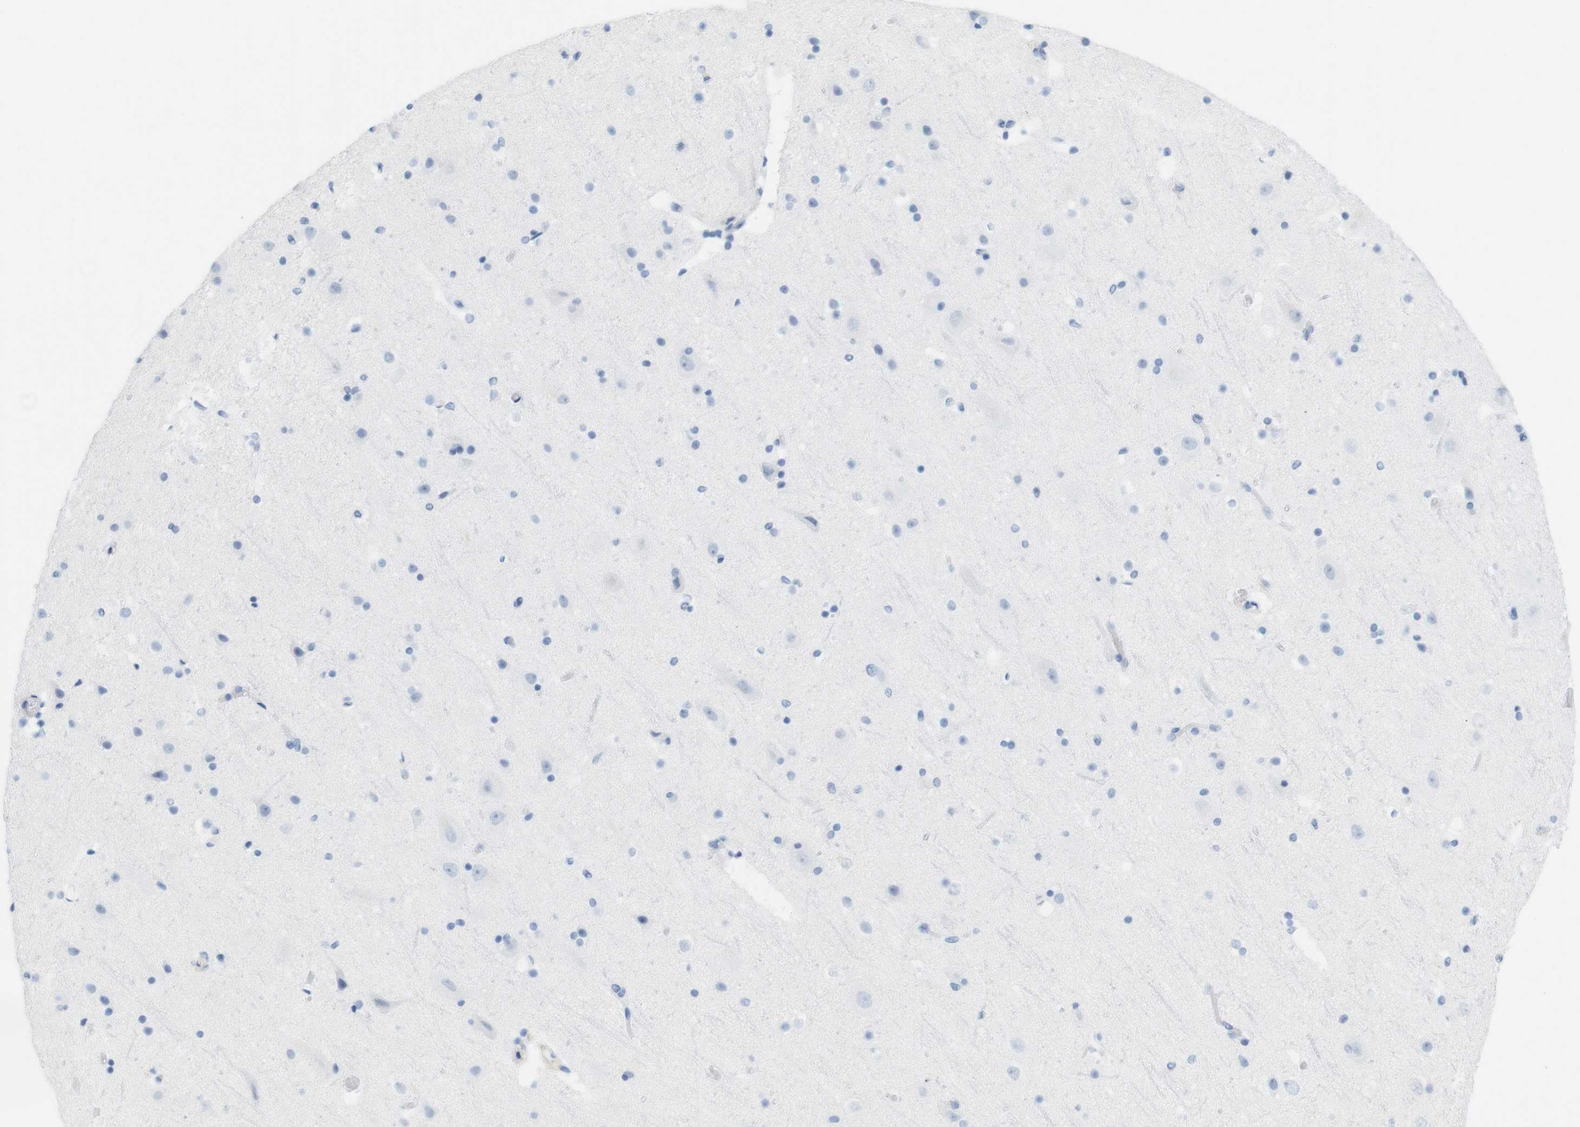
{"staining": {"intensity": "negative", "quantity": "none", "location": "none"}, "tissue": "cerebral cortex", "cell_type": "Endothelial cells", "image_type": "normal", "snomed": [{"axis": "morphology", "description": "Normal tissue, NOS"}, {"axis": "topography", "description": "Cerebral cortex"}], "caption": "An IHC image of unremarkable cerebral cortex is shown. There is no staining in endothelial cells of cerebral cortex.", "gene": "TNNT2", "patient": {"sex": "male", "age": 45}}